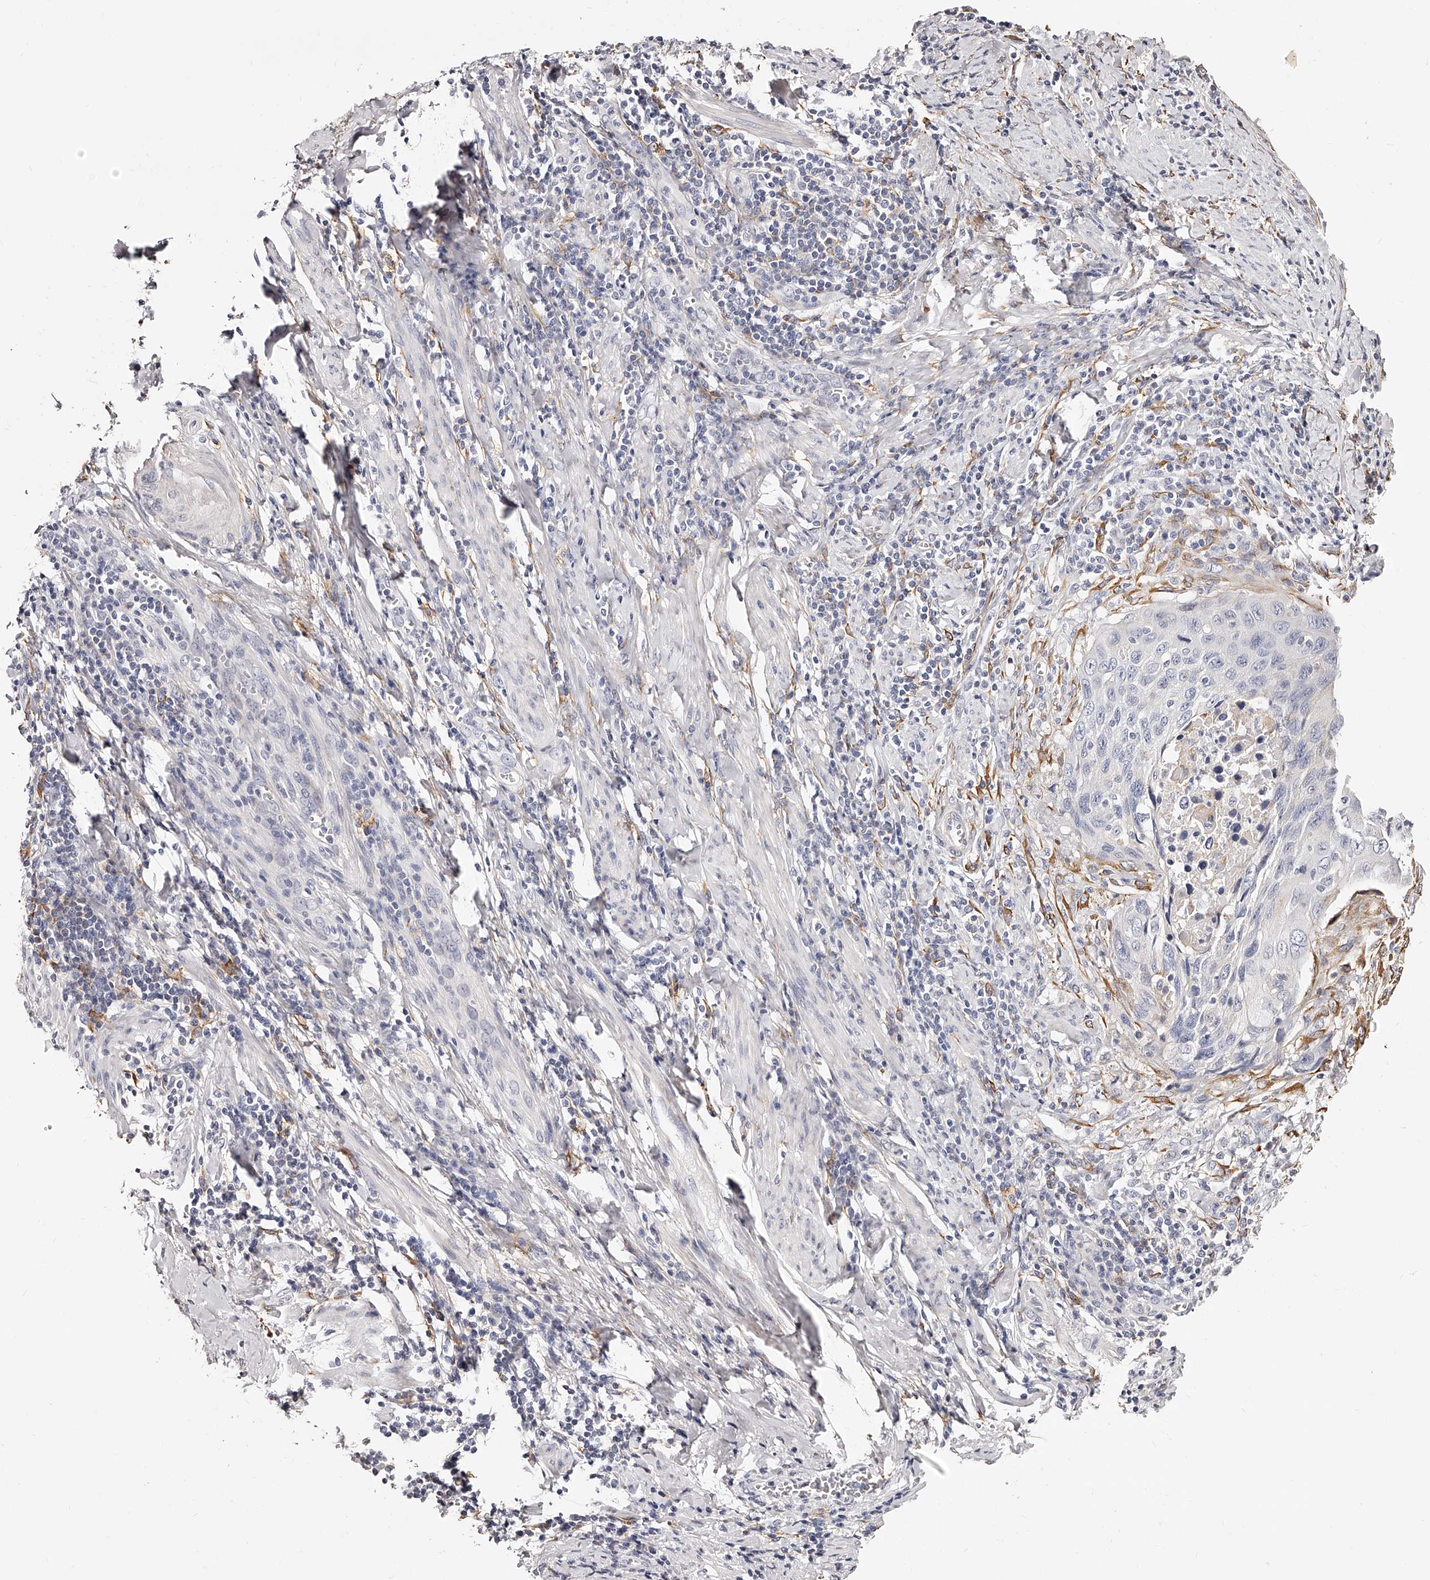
{"staining": {"intensity": "negative", "quantity": "none", "location": "none"}, "tissue": "cervical cancer", "cell_type": "Tumor cells", "image_type": "cancer", "snomed": [{"axis": "morphology", "description": "Squamous cell carcinoma, NOS"}, {"axis": "topography", "description": "Cervix"}], "caption": "Human cervical cancer stained for a protein using immunohistochemistry (IHC) exhibits no expression in tumor cells.", "gene": "CD82", "patient": {"sex": "female", "age": 53}}